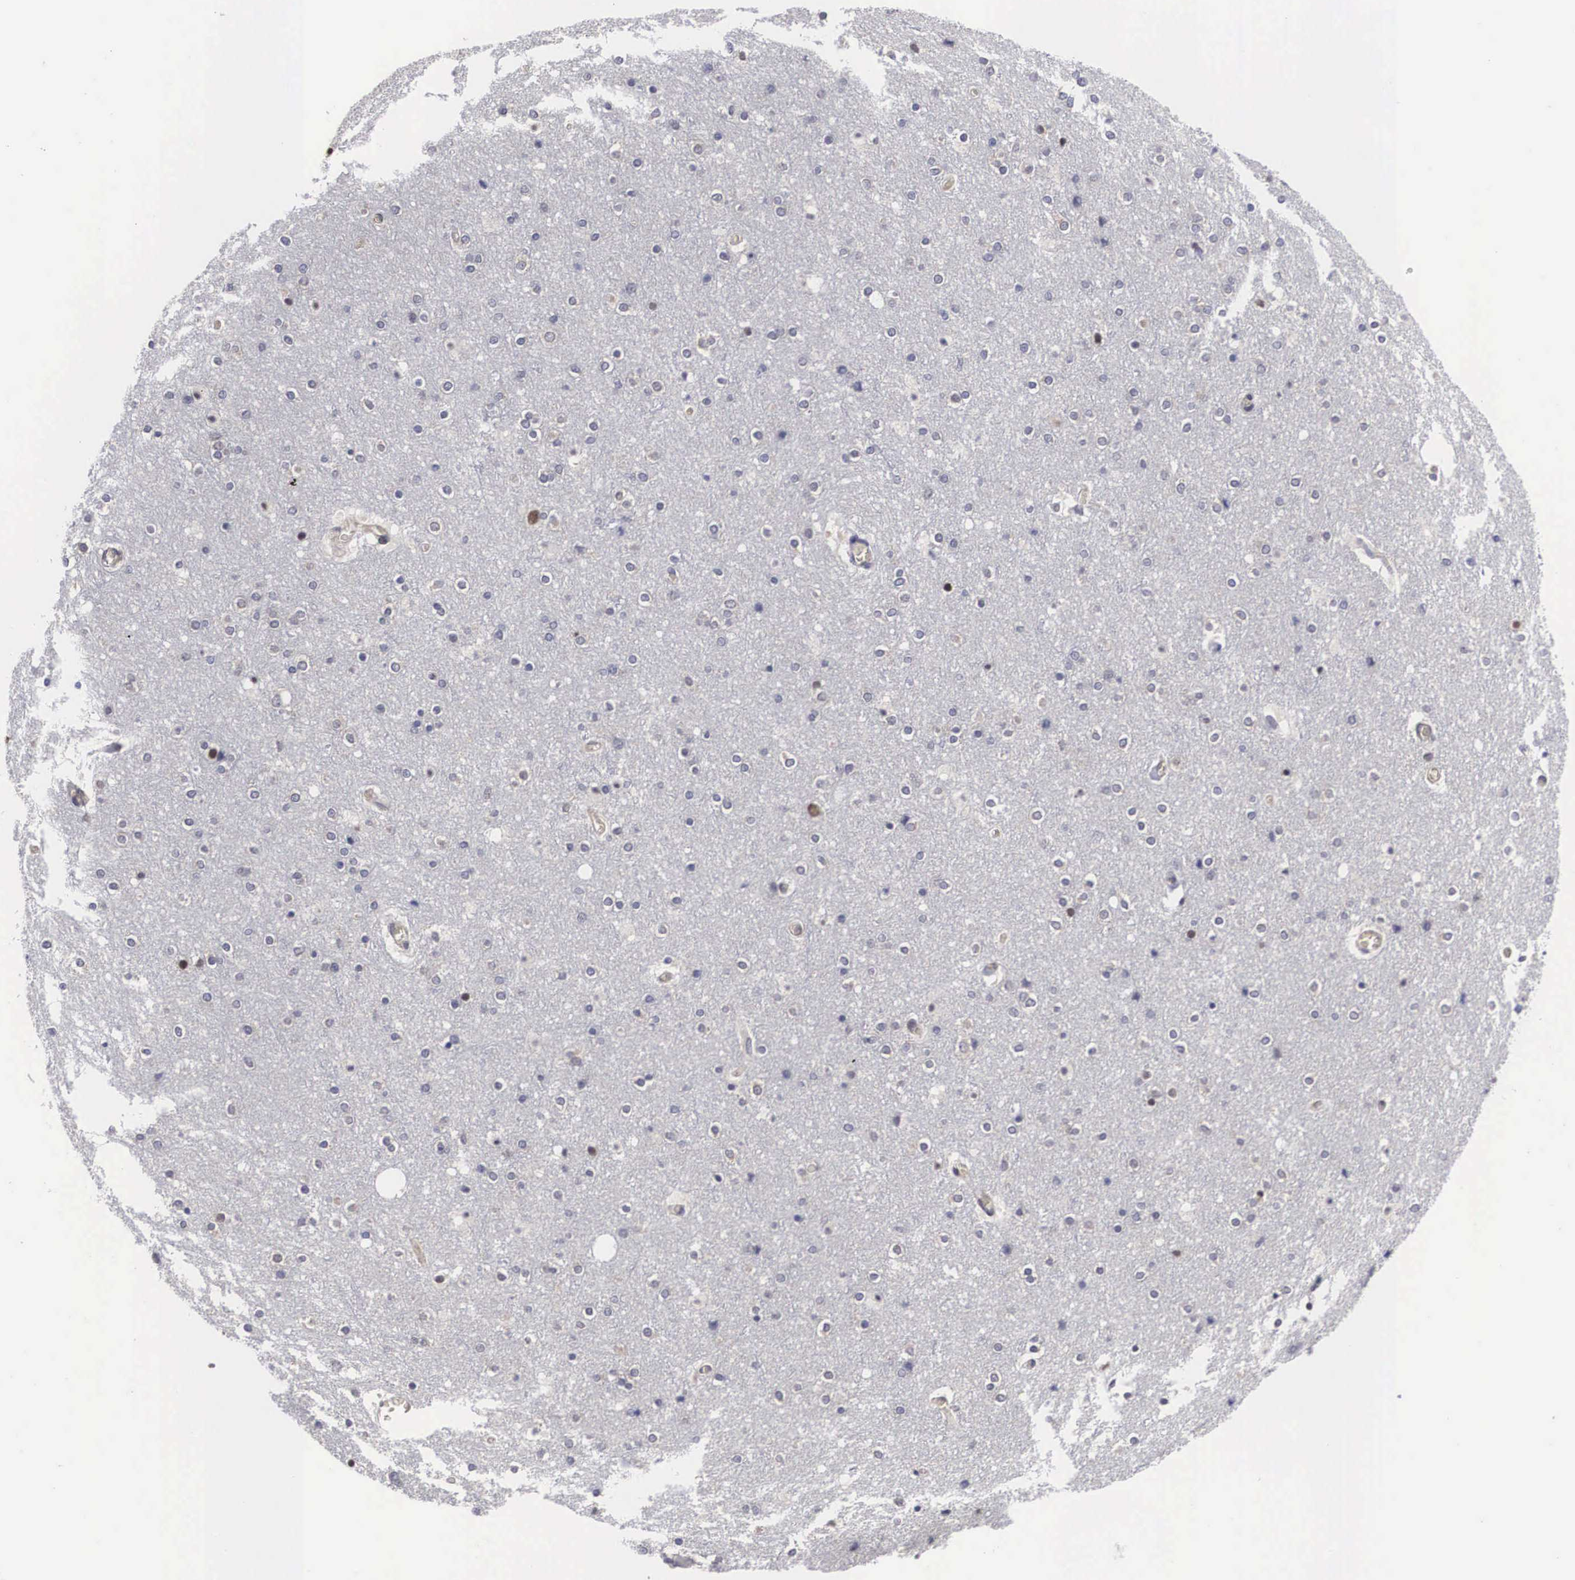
{"staining": {"intensity": "negative", "quantity": "none", "location": "none"}, "tissue": "cerebral cortex", "cell_type": "Endothelial cells", "image_type": "normal", "snomed": [{"axis": "morphology", "description": "Normal tissue, NOS"}, {"axis": "topography", "description": "Cerebral cortex"}], "caption": "Human cerebral cortex stained for a protein using IHC exhibits no expression in endothelial cells.", "gene": "OTX2", "patient": {"sex": "female", "age": 54}}